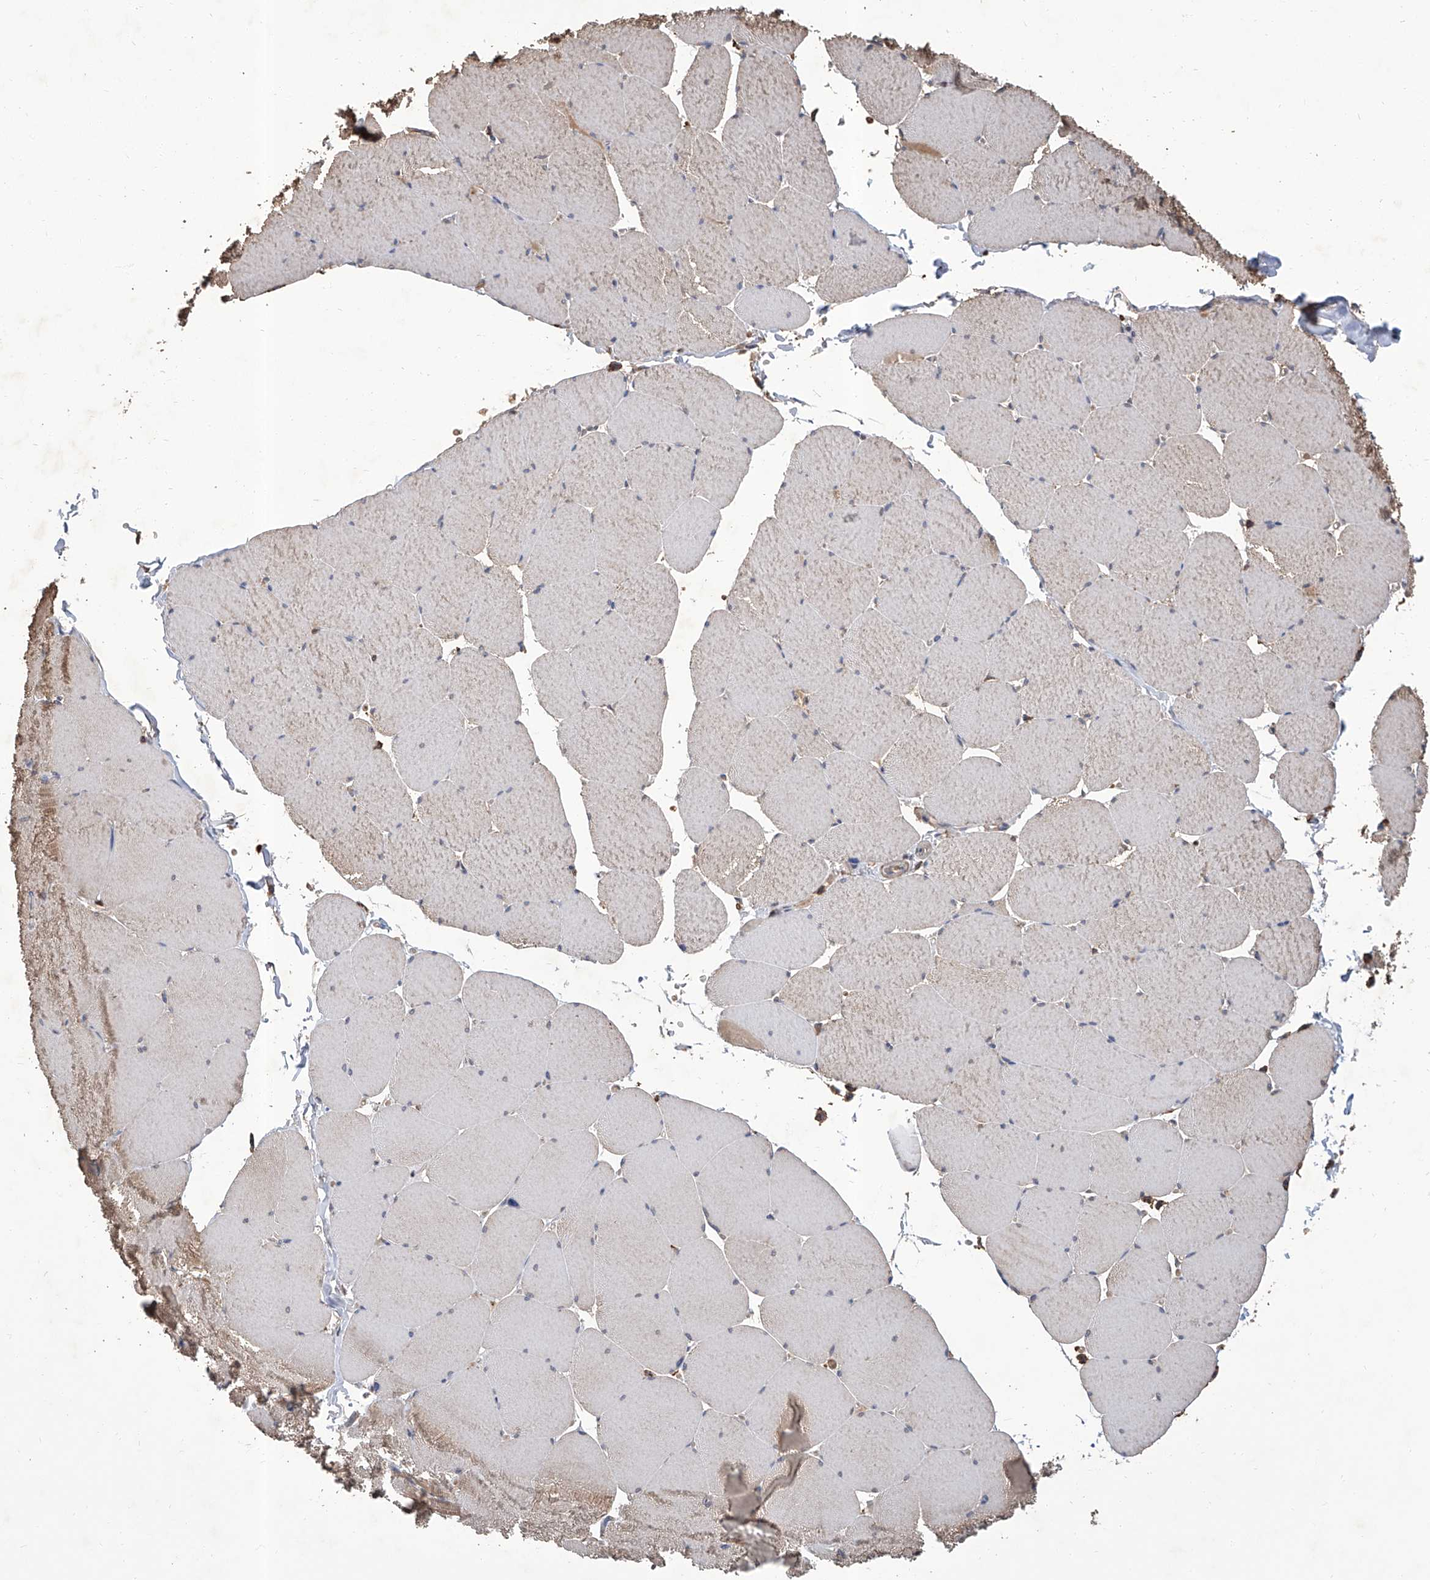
{"staining": {"intensity": "weak", "quantity": "25%-75%", "location": "cytoplasmic/membranous"}, "tissue": "skeletal muscle", "cell_type": "Myocytes", "image_type": "normal", "snomed": [{"axis": "morphology", "description": "Normal tissue, NOS"}, {"axis": "topography", "description": "Skeletal muscle"}, {"axis": "topography", "description": "Head-Neck"}], "caption": "A photomicrograph of skeletal muscle stained for a protein displays weak cytoplasmic/membranous brown staining in myocytes. (brown staining indicates protein expression, while blue staining denotes nuclei).", "gene": "GPT", "patient": {"sex": "male", "age": 66}}